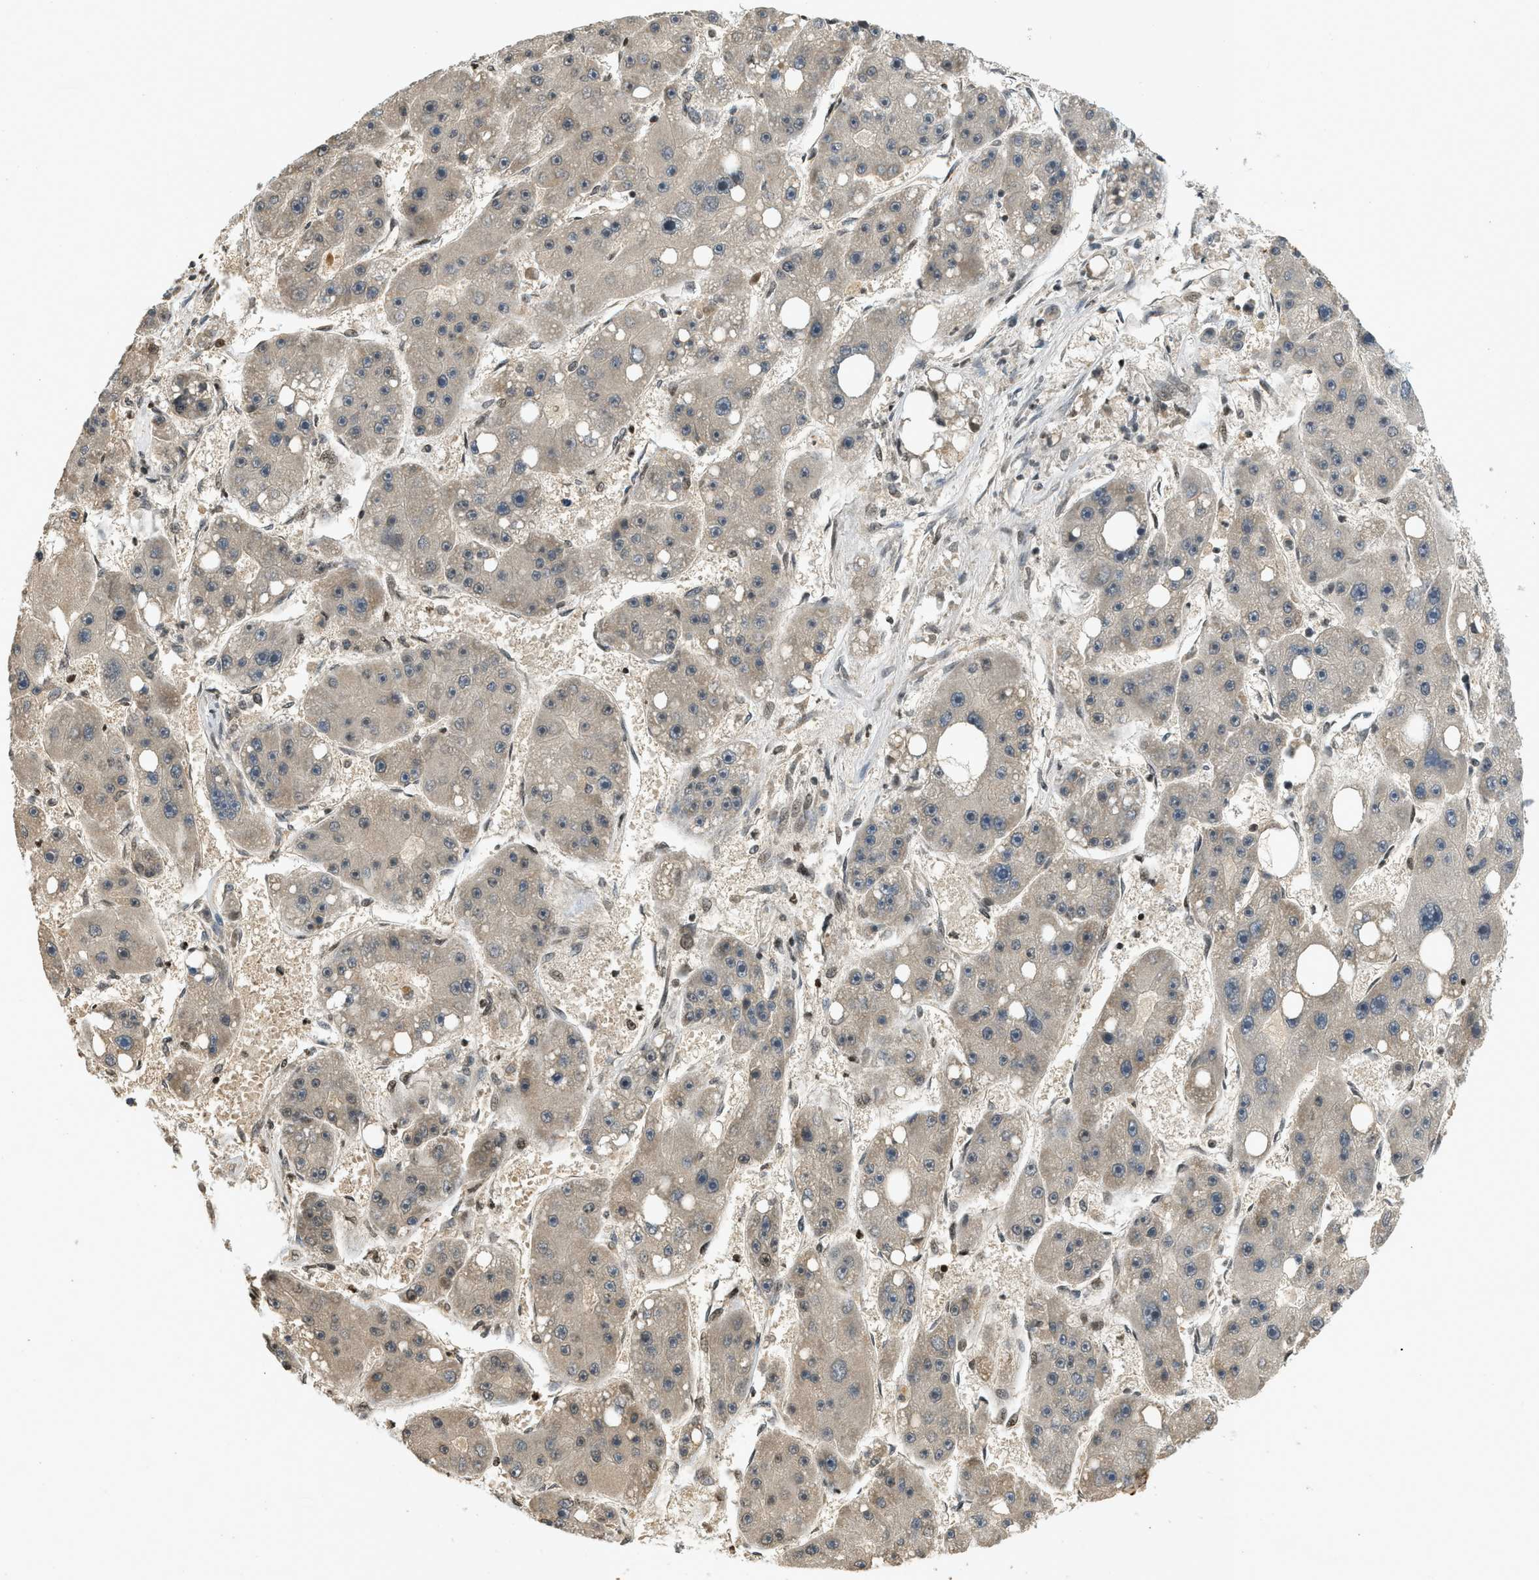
{"staining": {"intensity": "weak", "quantity": "25%-75%", "location": "cytoplasmic/membranous,nuclear"}, "tissue": "liver cancer", "cell_type": "Tumor cells", "image_type": "cancer", "snomed": [{"axis": "morphology", "description": "Carcinoma, Hepatocellular, NOS"}, {"axis": "topography", "description": "Liver"}], "caption": "An image showing weak cytoplasmic/membranous and nuclear positivity in approximately 25%-75% of tumor cells in liver hepatocellular carcinoma, as visualized by brown immunohistochemical staining.", "gene": "SIAH1", "patient": {"sex": "female", "age": 61}}